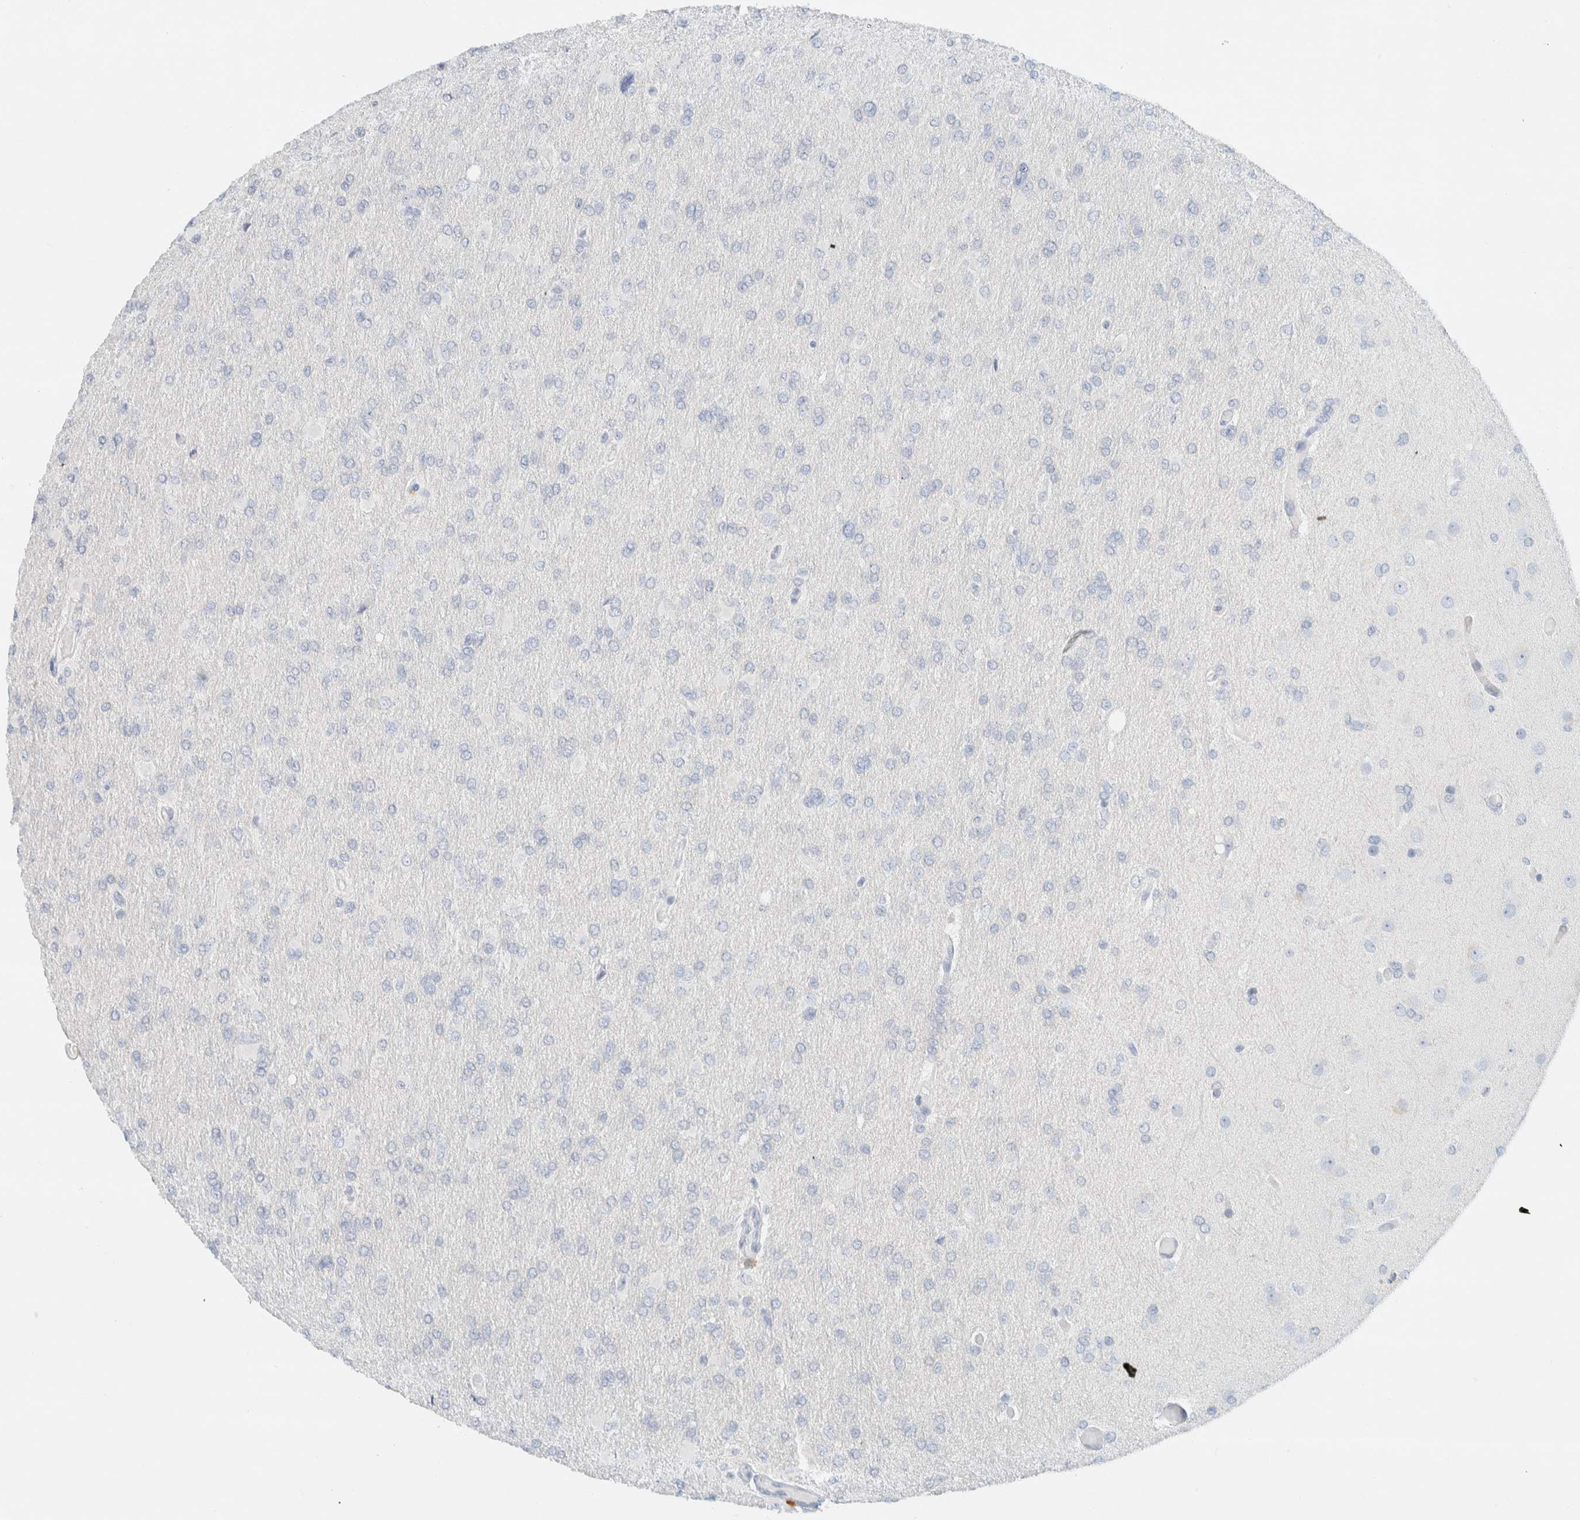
{"staining": {"intensity": "negative", "quantity": "none", "location": "none"}, "tissue": "glioma", "cell_type": "Tumor cells", "image_type": "cancer", "snomed": [{"axis": "morphology", "description": "Glioma, malignant, High grade"}, {"axis": "topography", "description": "Cerebral cortex"}], "caption": "Image shows no protein positivity in tumor cells of malignant glioma (high-grade) tissue.", "gene": "ALOX12B", "patient": {"sex": "female", "age": 36}}